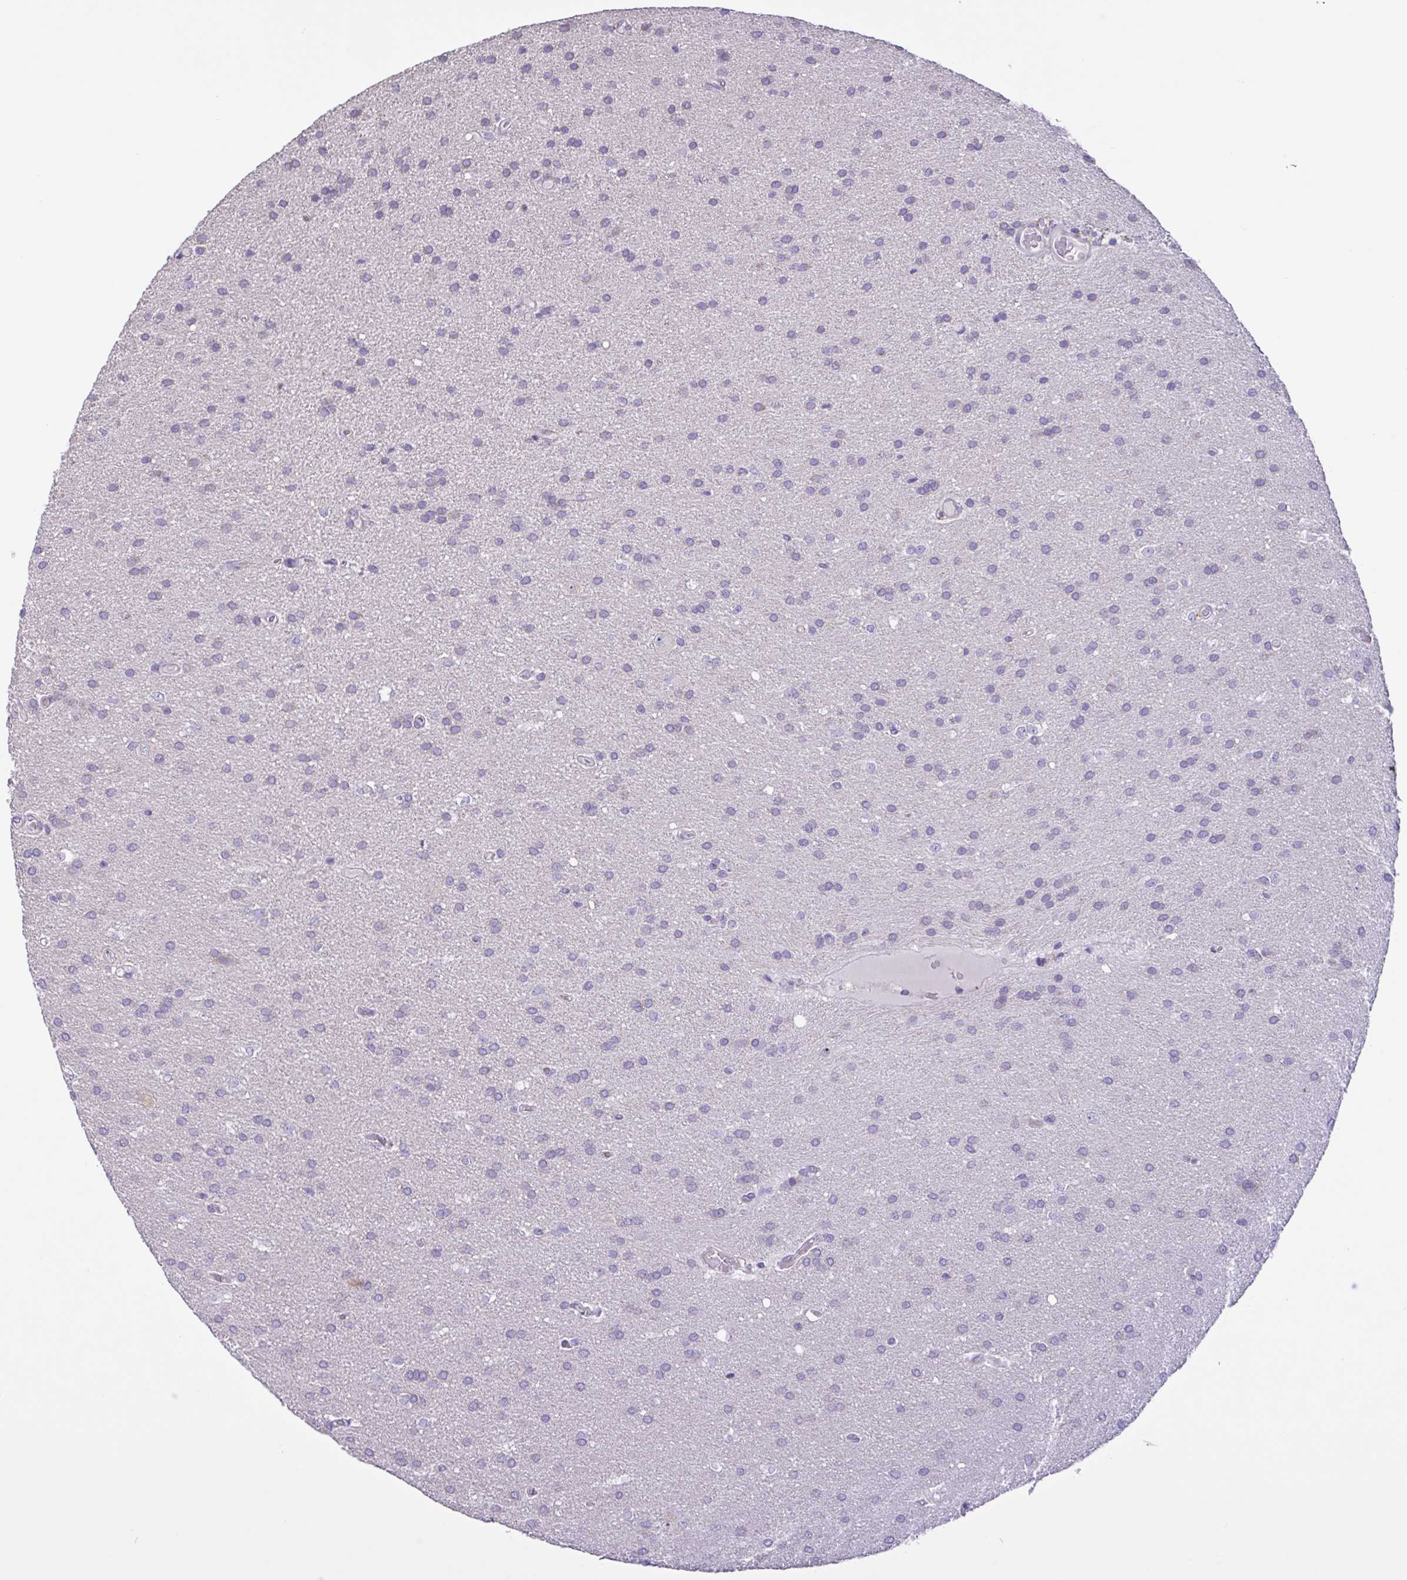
{"staining": {"intensity": "negative", "quantity": "none", "location": "none"}, "tissue": "glioma", "cell_type": "Tumor cells", "image_type": "cancer", "snomed": [{"axis": "morphology", "description": "Glioma, malignant, Low grade"}, {"axis": "topography", "description": "Brain"}], "caption": "DAB immunohistochemical staining of human malignant glioma (low-grade) displays no significant expression in tumor cells.", "gene": "DSC3", "patient": {"sex": "female", "age": 54}}